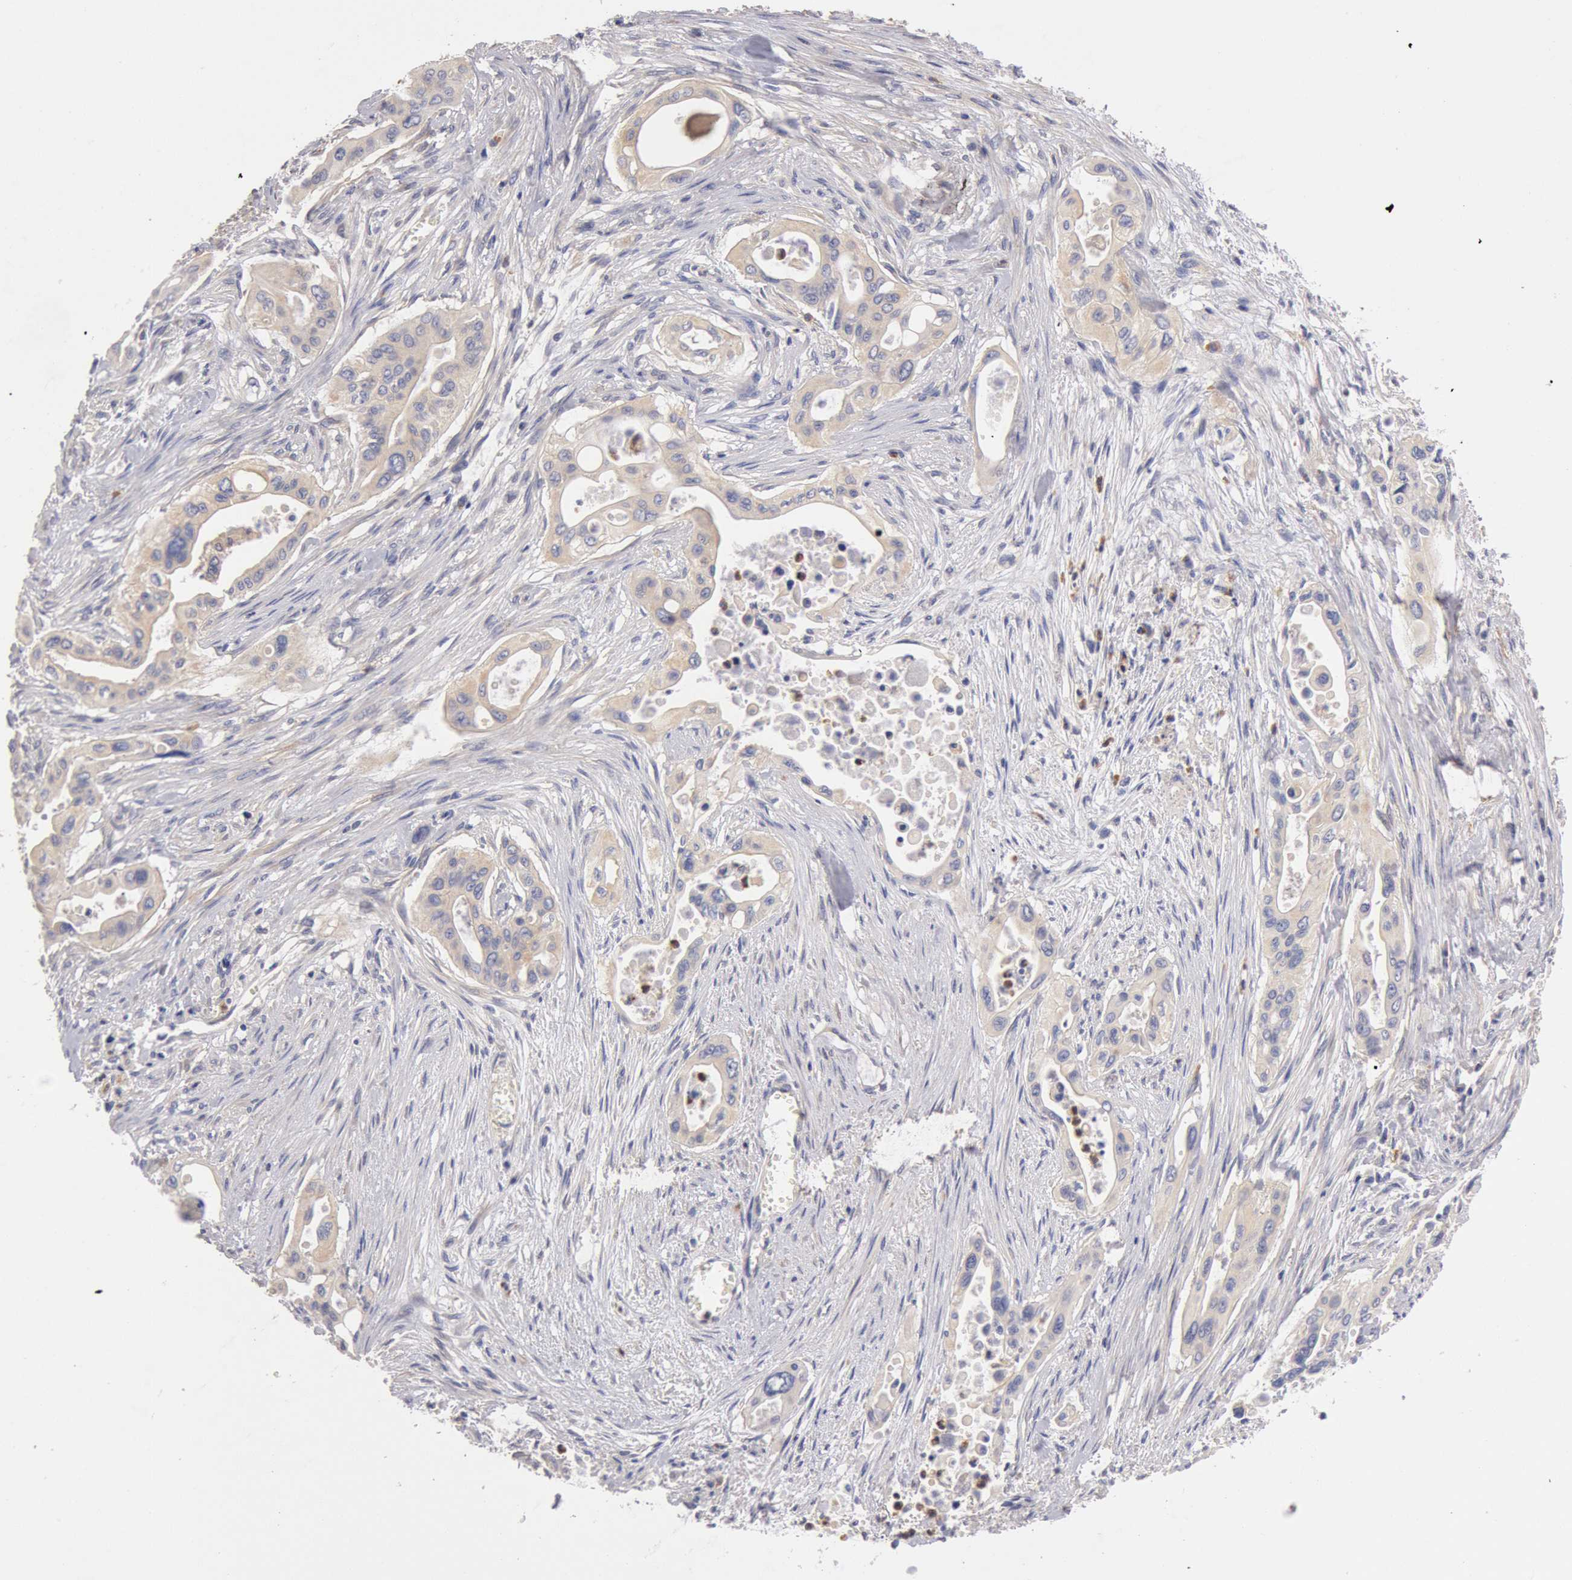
{"staining": {"intensity": "weak", "quantity": "25%-75%", "location": "cytoplasmic/membranous"}, "tissue": "pancreatic cancer", "cell_type": "Tumor cells", "image_type": "cancer", "snomed": [{"axis": "morphology", "description": "Adenocarcinoma, NOS"}, {"axis": "topography", "description": "Pancreas"}], "caption": "Immunohistochemical staining of human pancreatic adenocarcinoma reveals low levels of weak cytoplasmic/membranous positivity in about 25%-75% of tumor cells. The protein of interest is stained brown, and the nuclei are stained in blue (DAB IHC with brightfield microscopy, high magnification).", "gene": "TMED8", "patient": {"sex": "male", "age": 77}}